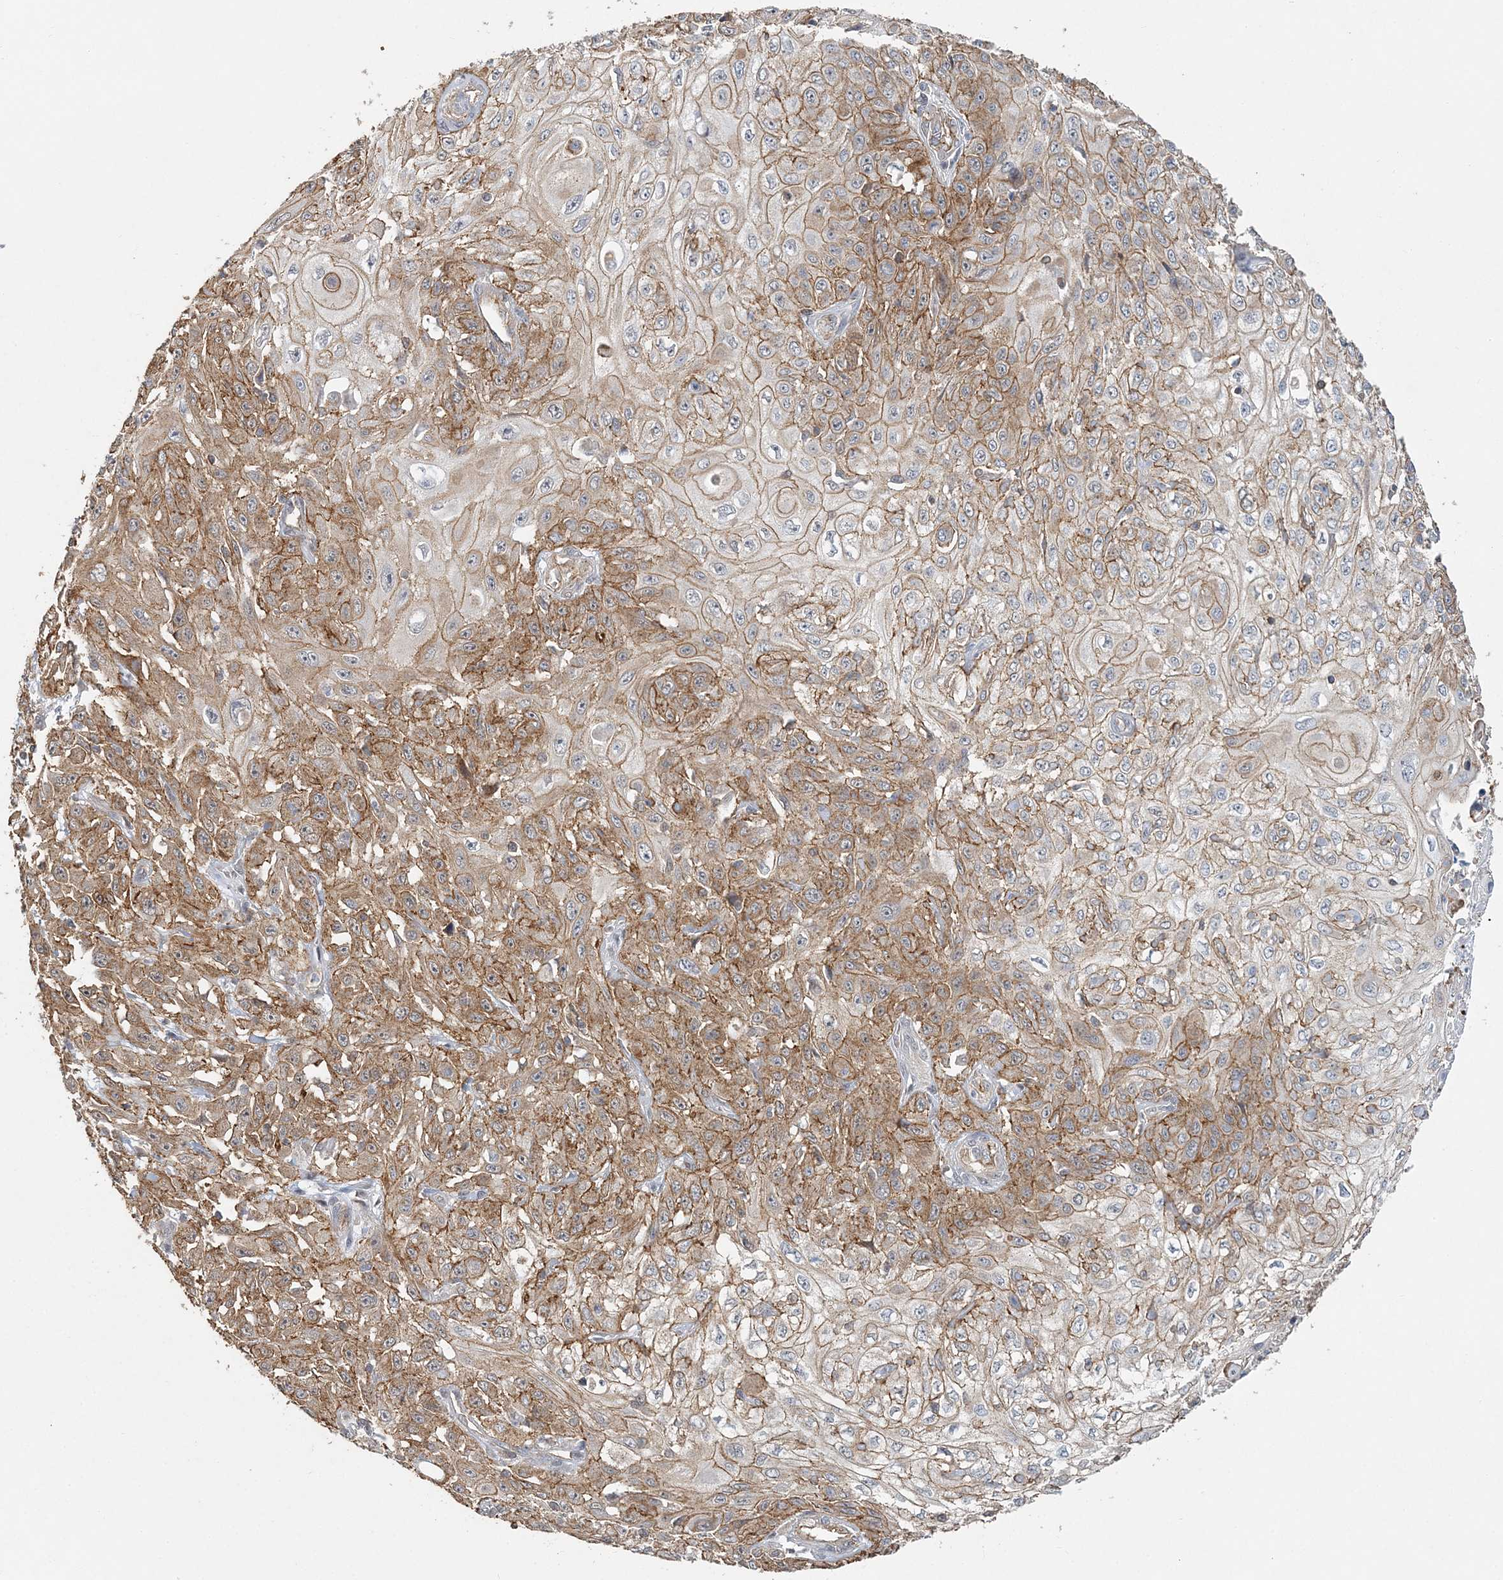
{"staining": {"intensity": "moderate", "quantity": ">75%", "location": "cytoplasmic/membranous"}, "tissue": "skin cancer", "cell_type": "Tumor cells", "image_type": "cancer", "snomed": [{"axis": "morphology", "description": "Squamous cell carcinoma, NOS"}, {"axis": "morphology", "description": "Squamous cell carcinoma, metastatic, NOS"}, {"axis": "topography", "description": "Skin"}, {"axis": "topography", "description": "Lymph node"}], "caption": "A medium amount of moderate cytoplasmic/membranous staining is present in approximately >75% of tumor cells in skin metastatic squamous cell carcinoma tissue.", "gene": "MAT2B", "patient": {"sex": "male", "age": 75}}